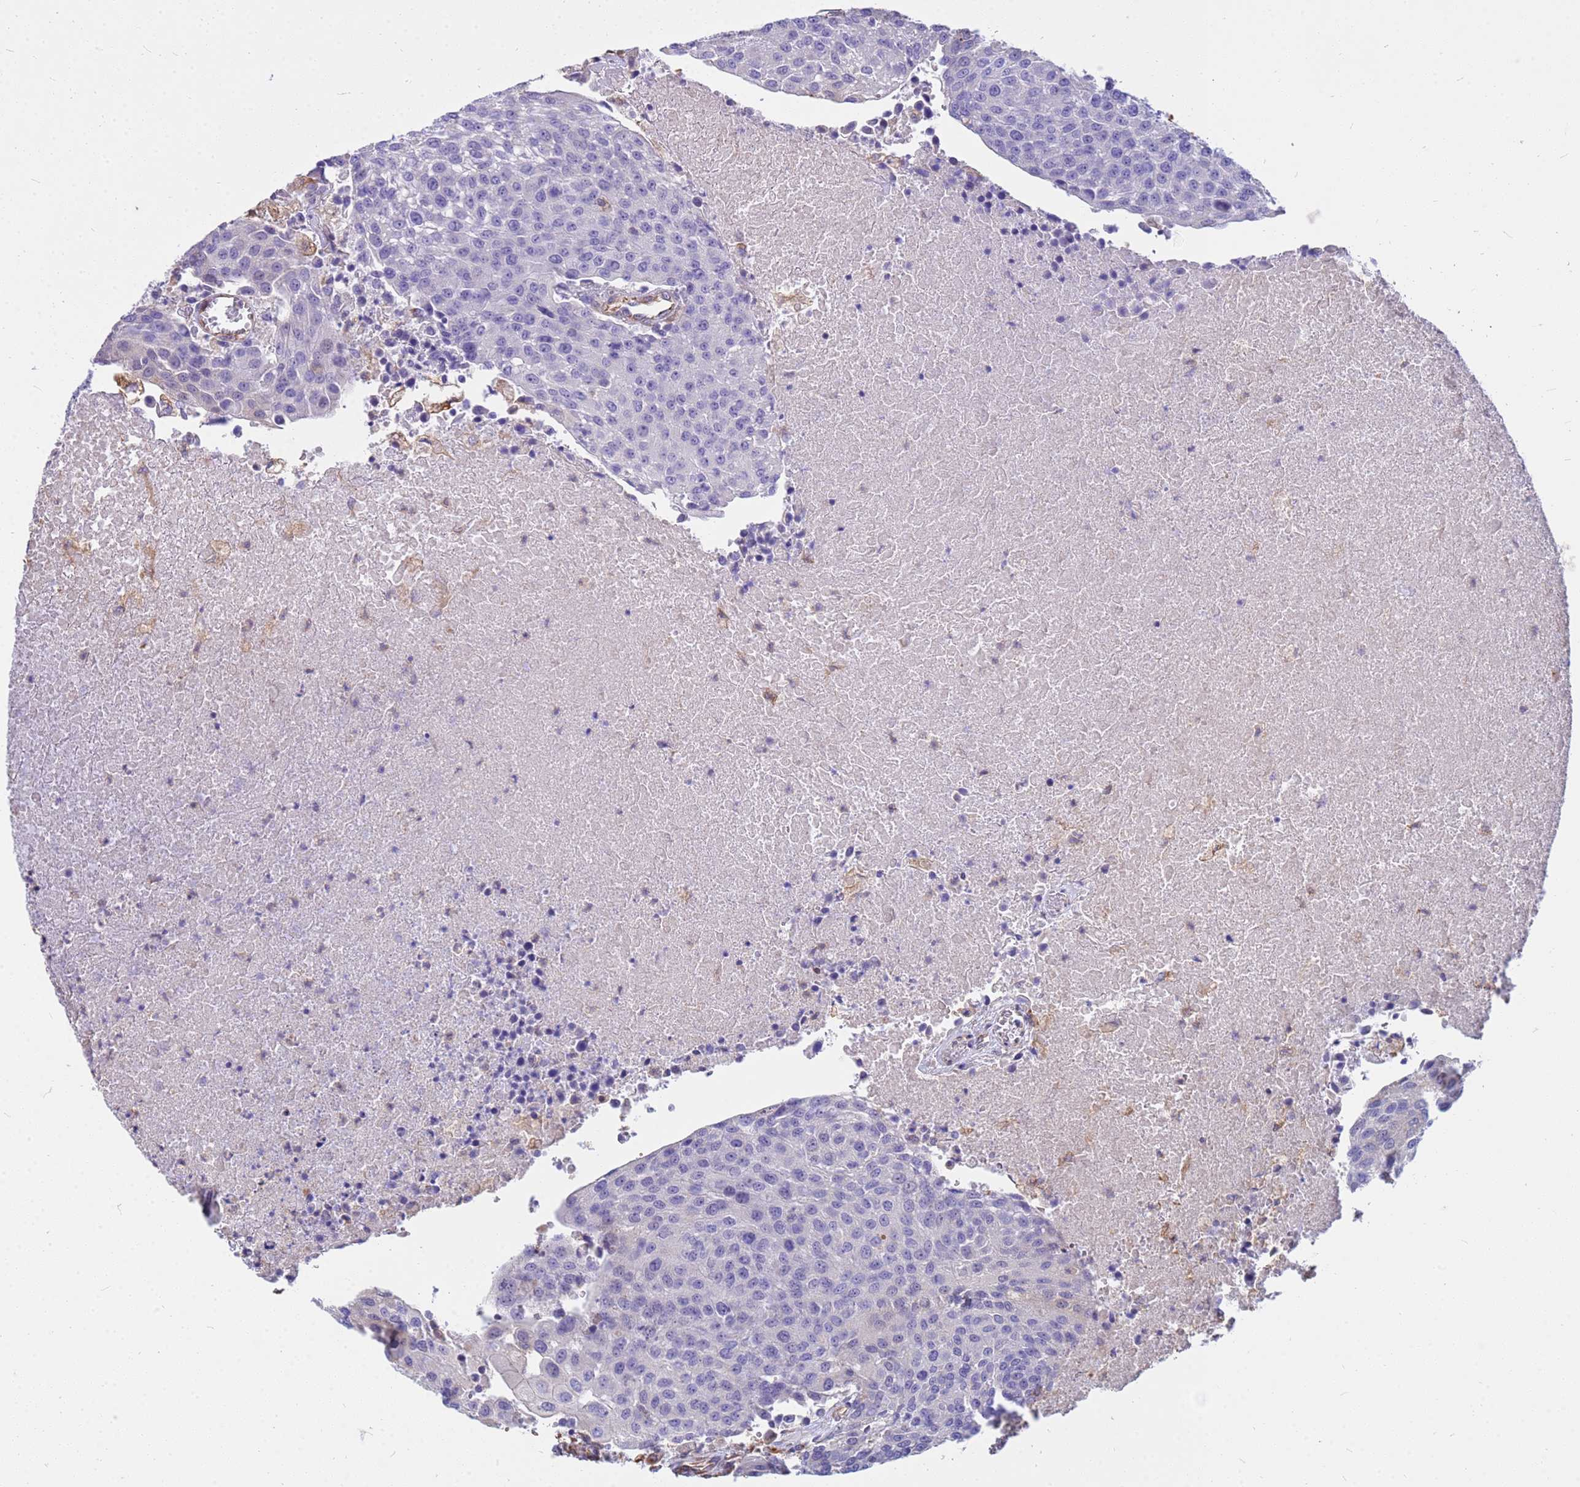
{"staining": {"intensity": "negative", "quantity": "none", "location": "none"}, "tissue": "urothelial cancer", "cell_type": "Tumor cells", "image_type": "cancer", "snomed": [{"axis": "morphology", "description": "Urothelial carcinoma, High grade"}, {"axis": "topography", "description": "Urinary bladder"}], "caption": "This is a micrograph of immunohistochemistry (IHC) staining of high-grade urothelial carcinoma, which shows no staining in tumor cells.", "gene": "TCEAL3", "patient": {"sex": "female", "age": 85}}